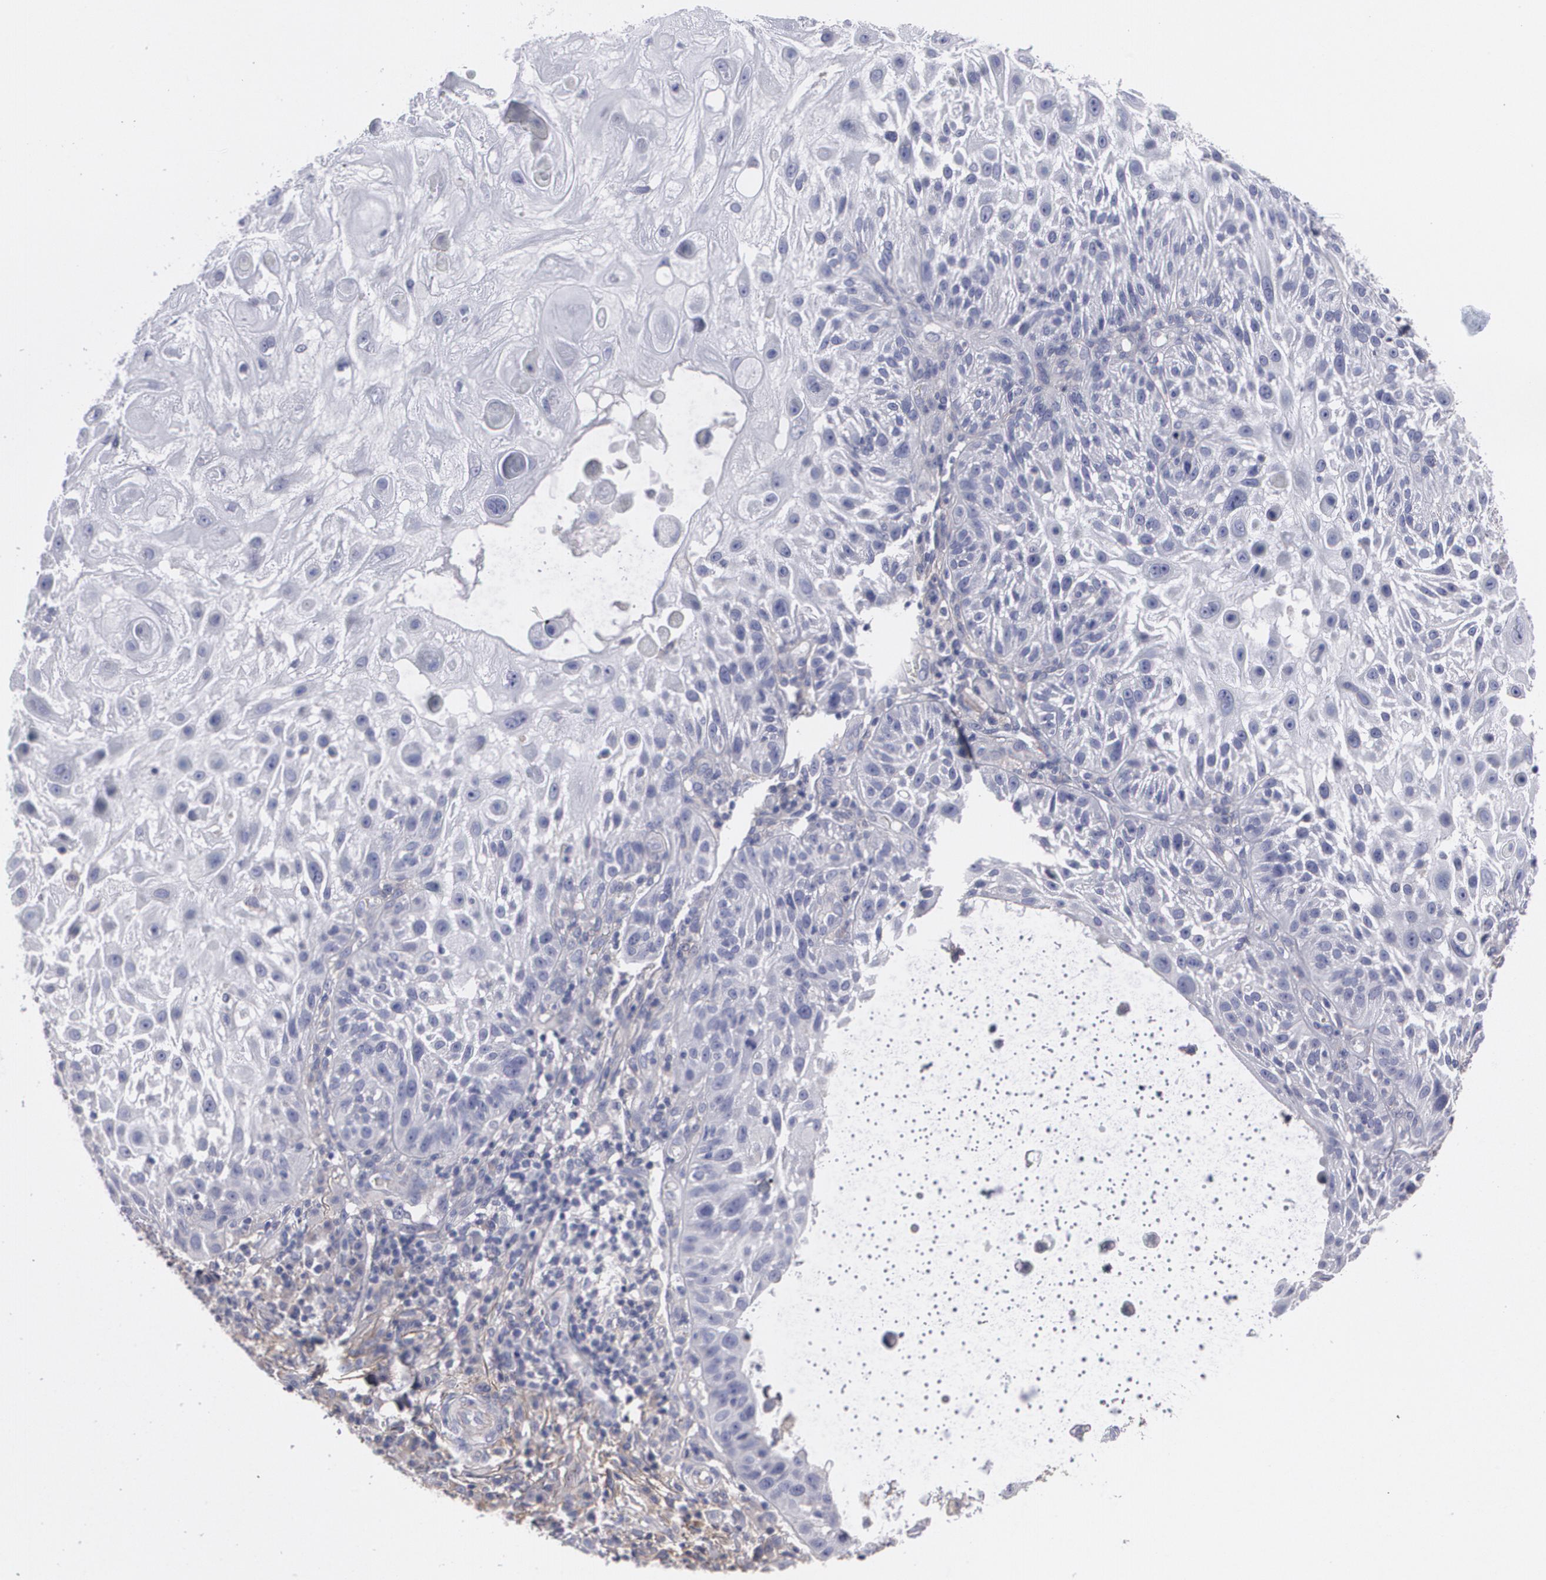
{"staining": {"intensity": "negative", "quantity": "none", "location": "none"}, "tissue": "skin cancer", "cell_type": "Tumor cells", "image_type": "cancer", "snomed": [{"axis": "morphology", "description": "Squamous cell carcinoma, NOS"}, {"axis": "topography", "description": "Skin"}], "caption": "Immunohistochemistry of human squamous cell carcinoma (skin) displays no staining in tumor cells. The staining is performed using DAB brown chromogen with nuclei counter-stained in using hematoxylin.", "gene": "FBLN1", "patient": {"sex": "female", "age": 89}}